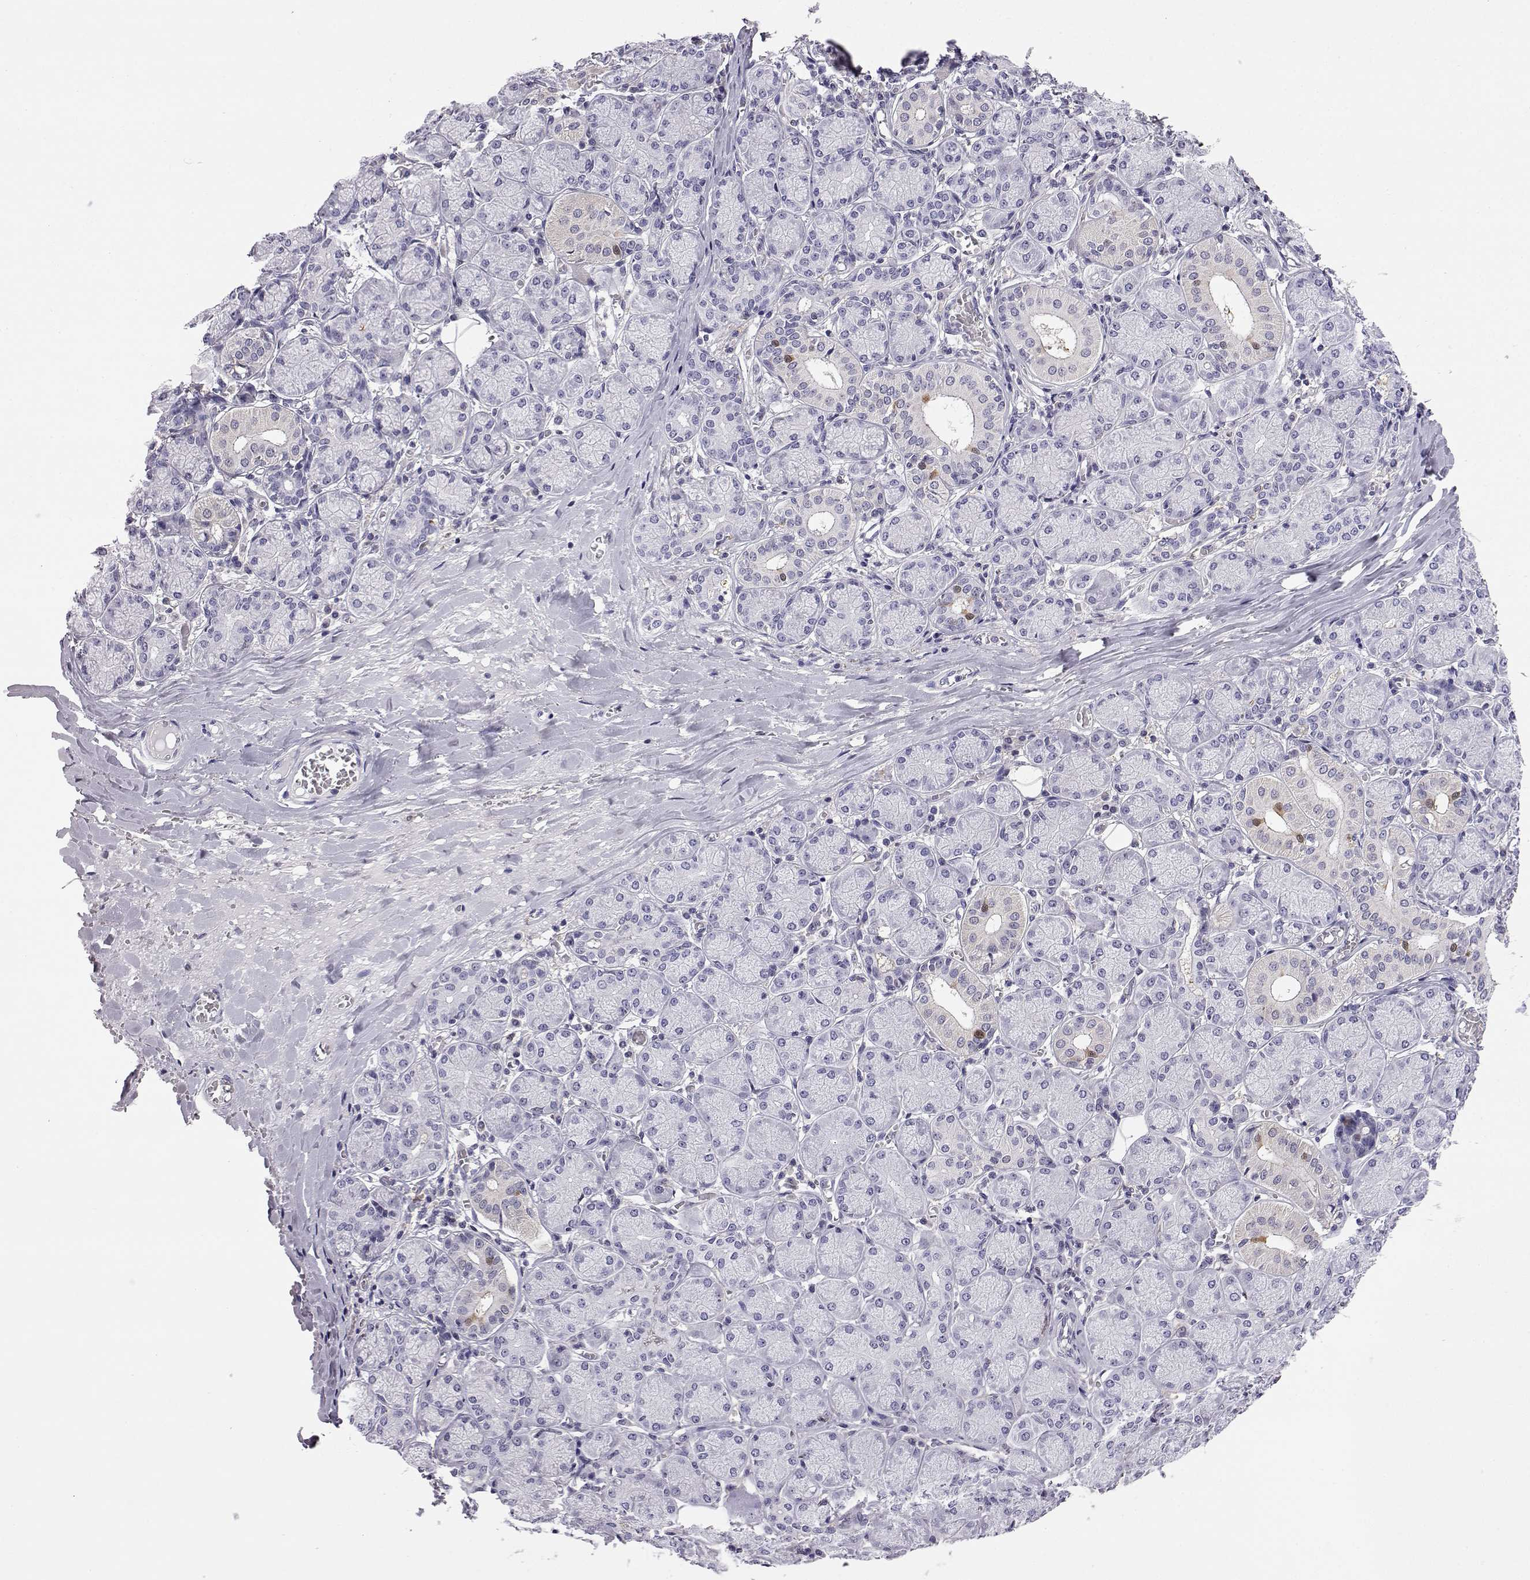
{"staining": {"intensity": "negative", "quantity": "none", "location": "none"}, "tissue": "salivary gland", "cell_type": "Glandular cells", "image_type": "normal", "snomed": [{"axis": "morphology", "description": "Normal tissue, NOS"}, {"axis": "topography", "description": "Salivary gland"}, {"axis": "topography", "description": "Peripheral nerve tissue"}], "caption": "A high-resolution histopathology image shows immunohistochemistry staining of normal salivary gland, which shows no significant expression in glandular cells.", "gene": "AKR1B1", "patient": {"sex": "female", "age": 24}}